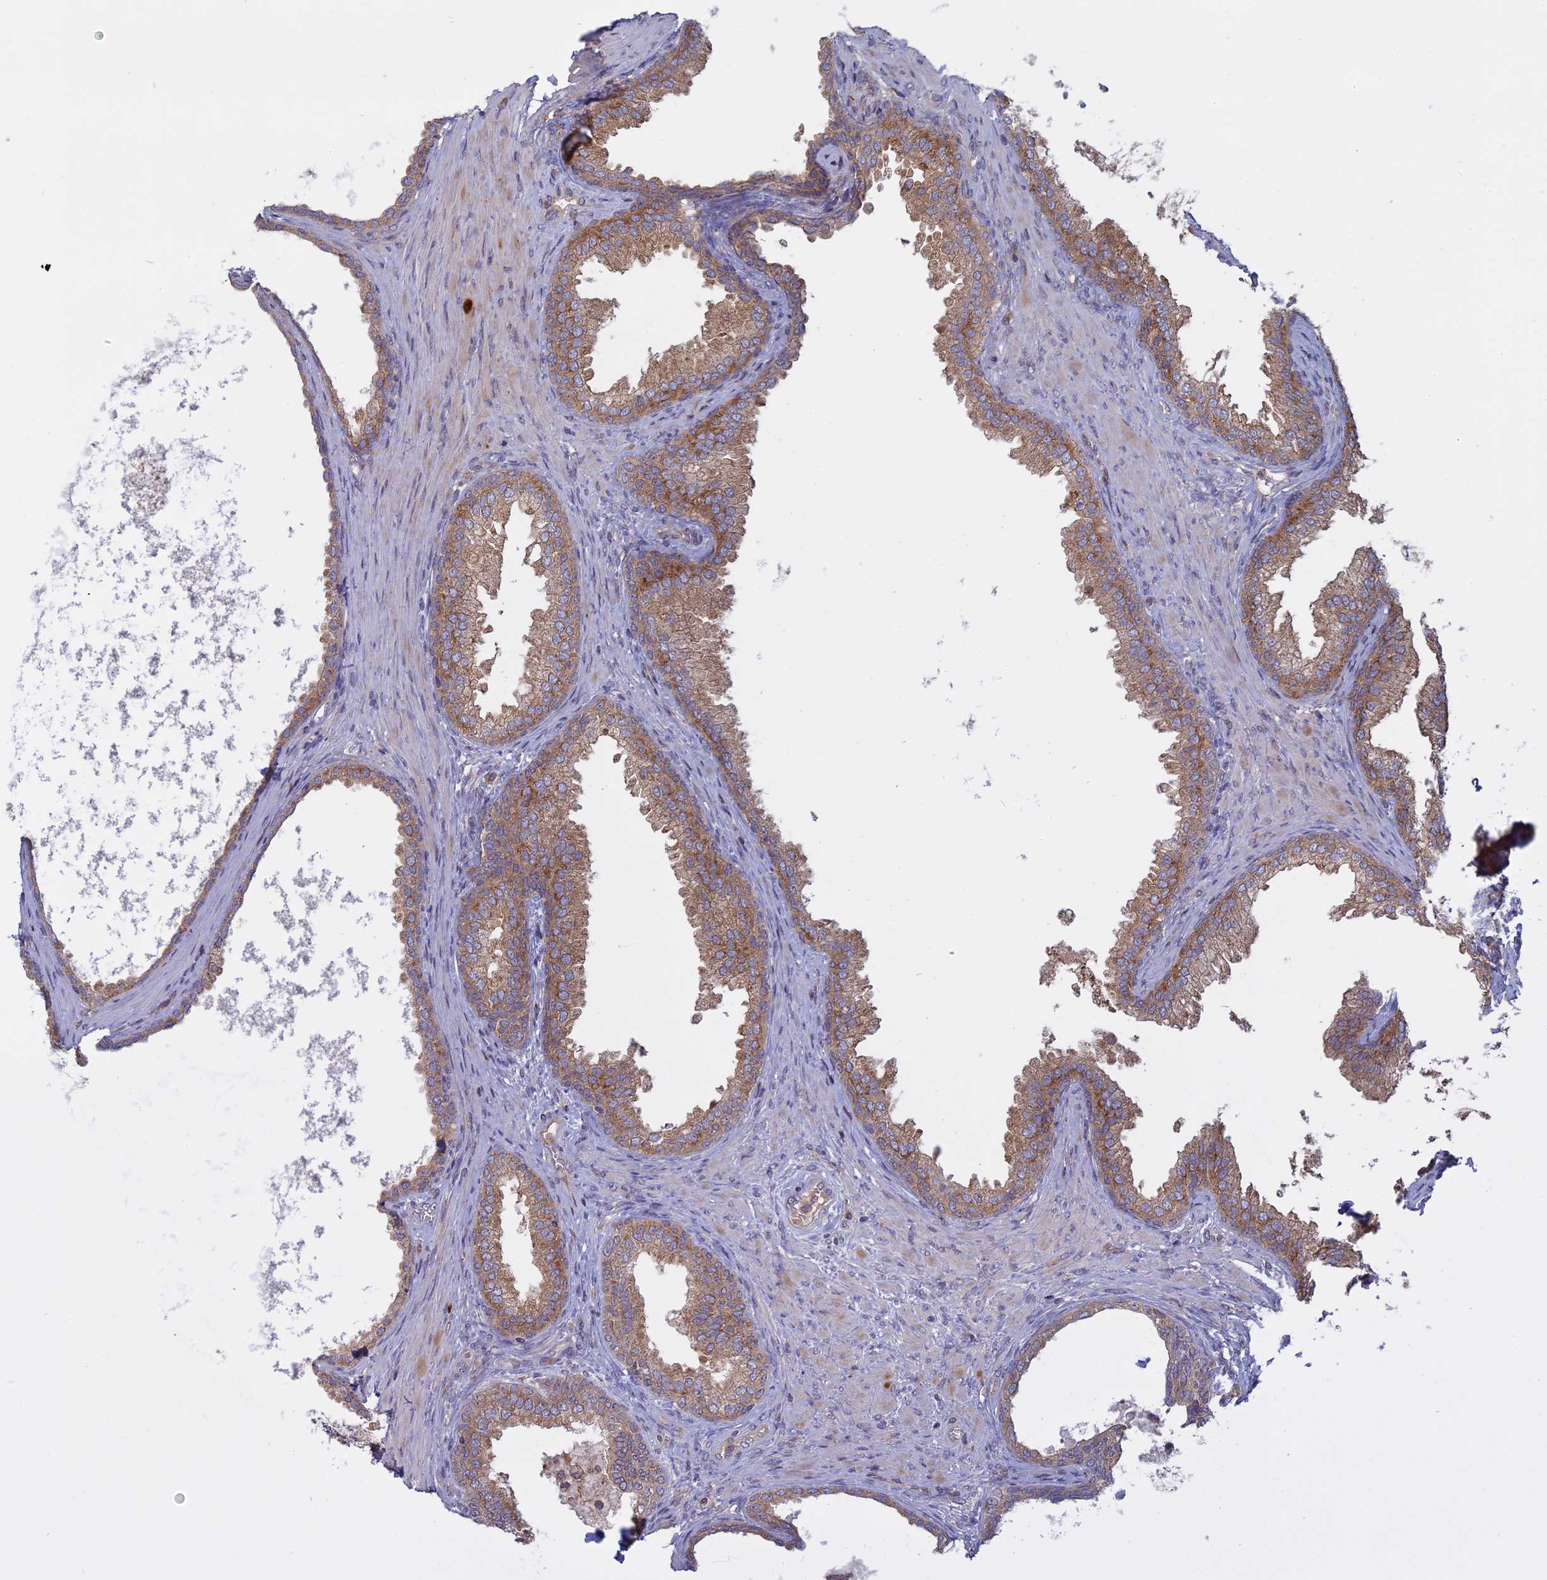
{"staining": {"intensity": "moderate", "quantity": ">75%", "location": "cytoplasmic/membranous"}, "tissue": "prostate", "cell_type": "Glandular cells", "image_type": "normal", "snomed": [{"axis": "morphology", "description": "Normal tissue, NOS"}, {"axis": "topography", "description": "Prostate"}], "caption": "Immunohistochemical staining of unremarkable prostate exhibits >75% levels of moderate cytoplasmic/membranous protein expression in about >75% of glandular cells. (DAB (3,3'-diaminobenzidine) = brown stain, brightfield microscopy at high magnification).", "gene": "TMEM208", "patient": {"sex": "male", "age": 76}}